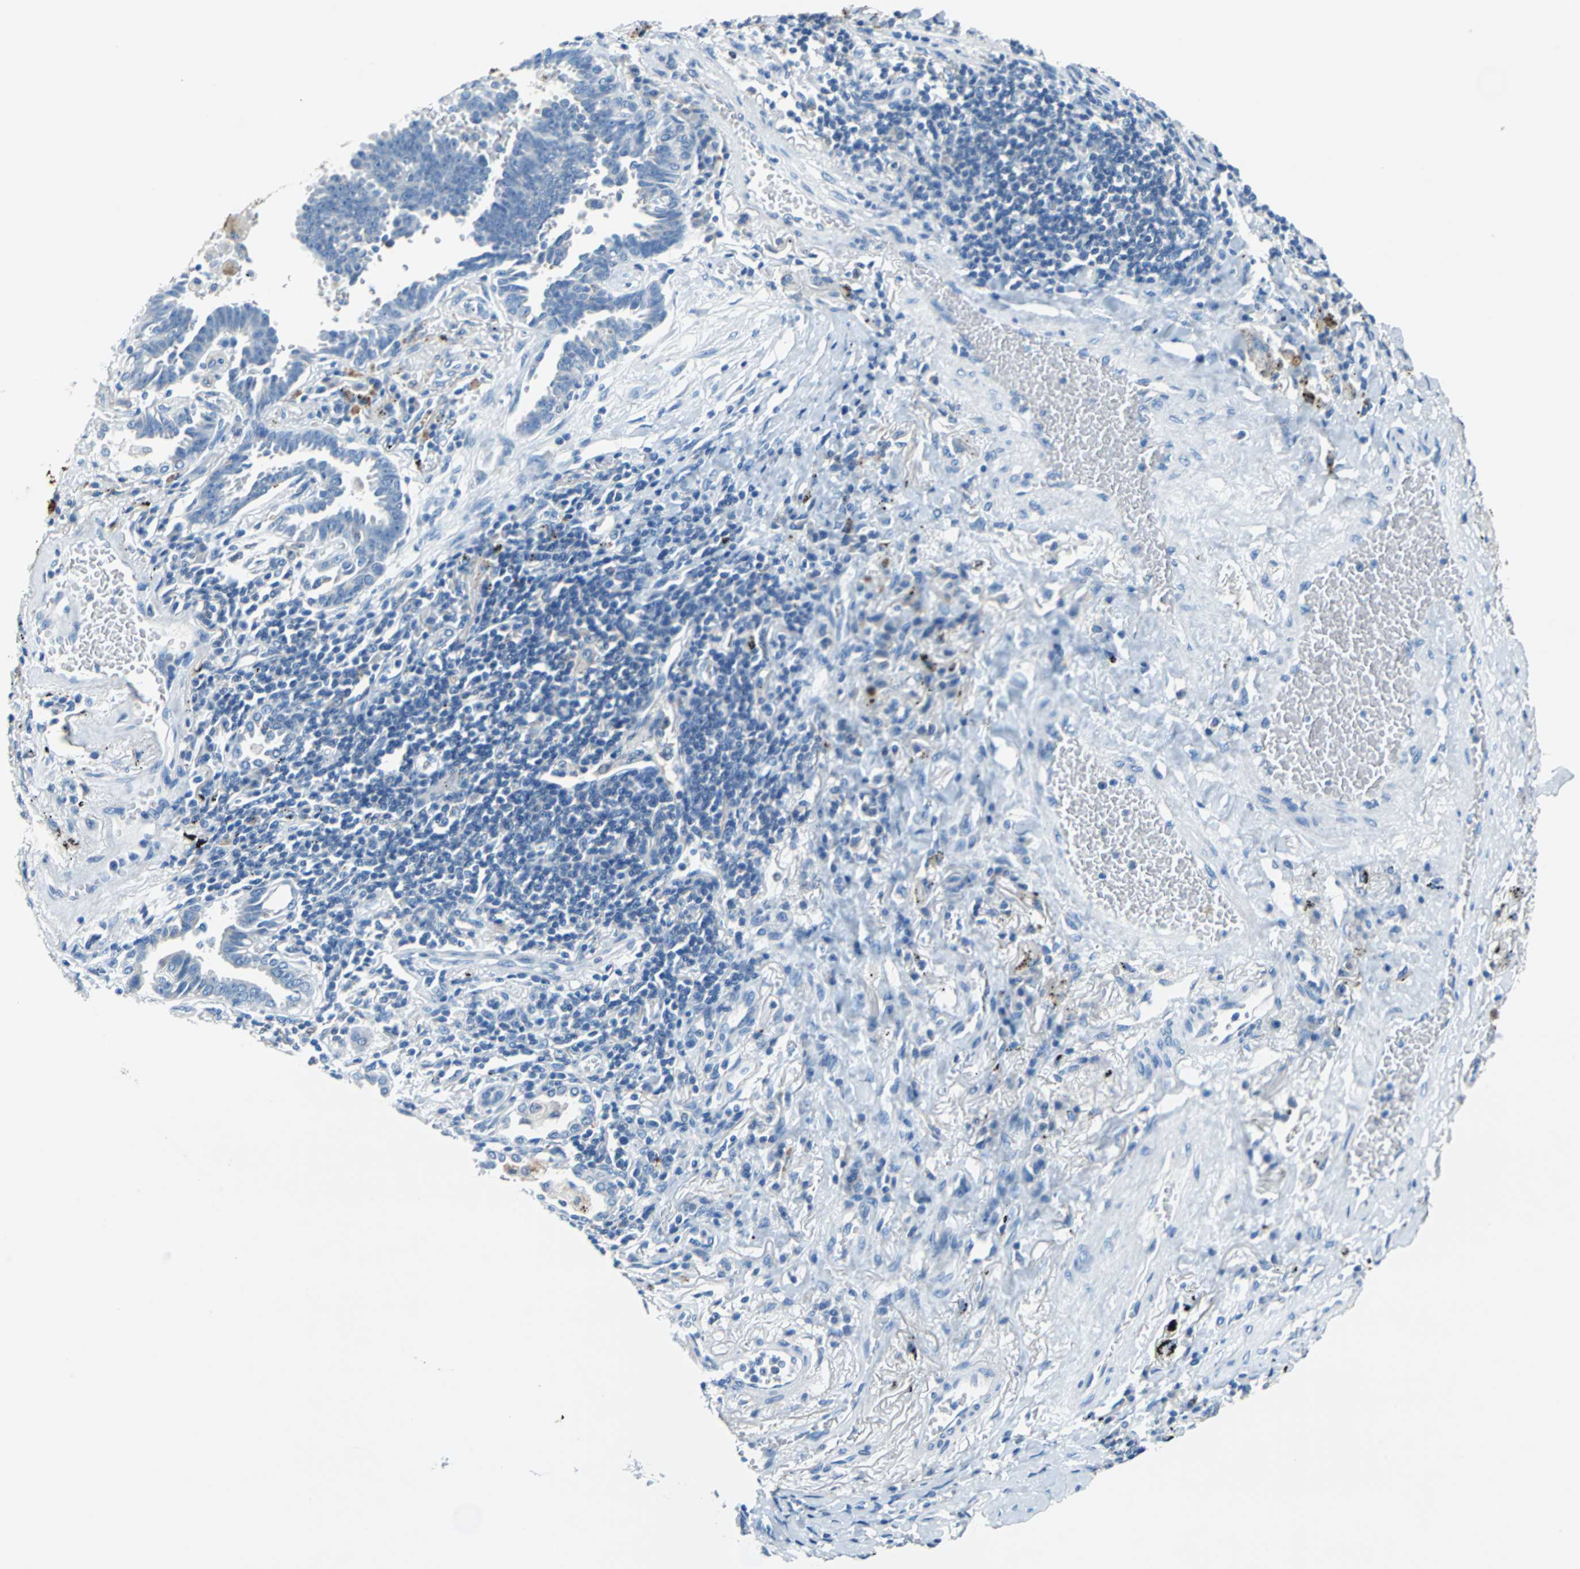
{"staining": {"intensity": "negative", "quantity": "none", "location": "none"}, "tissue": "lung cancer", "cell_type": "Tumor cells", "image_type": "cancer", "snomed": [{"axis": "morphology", "description": "Adenocarcinoma, NOS"}, {"axis": "topography", "description": "Lung"}], "caption": "Adenocarcinoma (lung) was stained to show a protein in brown. There is no significant expression in tumor cells.", "gene": "TEX264", "patient": {"sex": "female", "age": 64}}